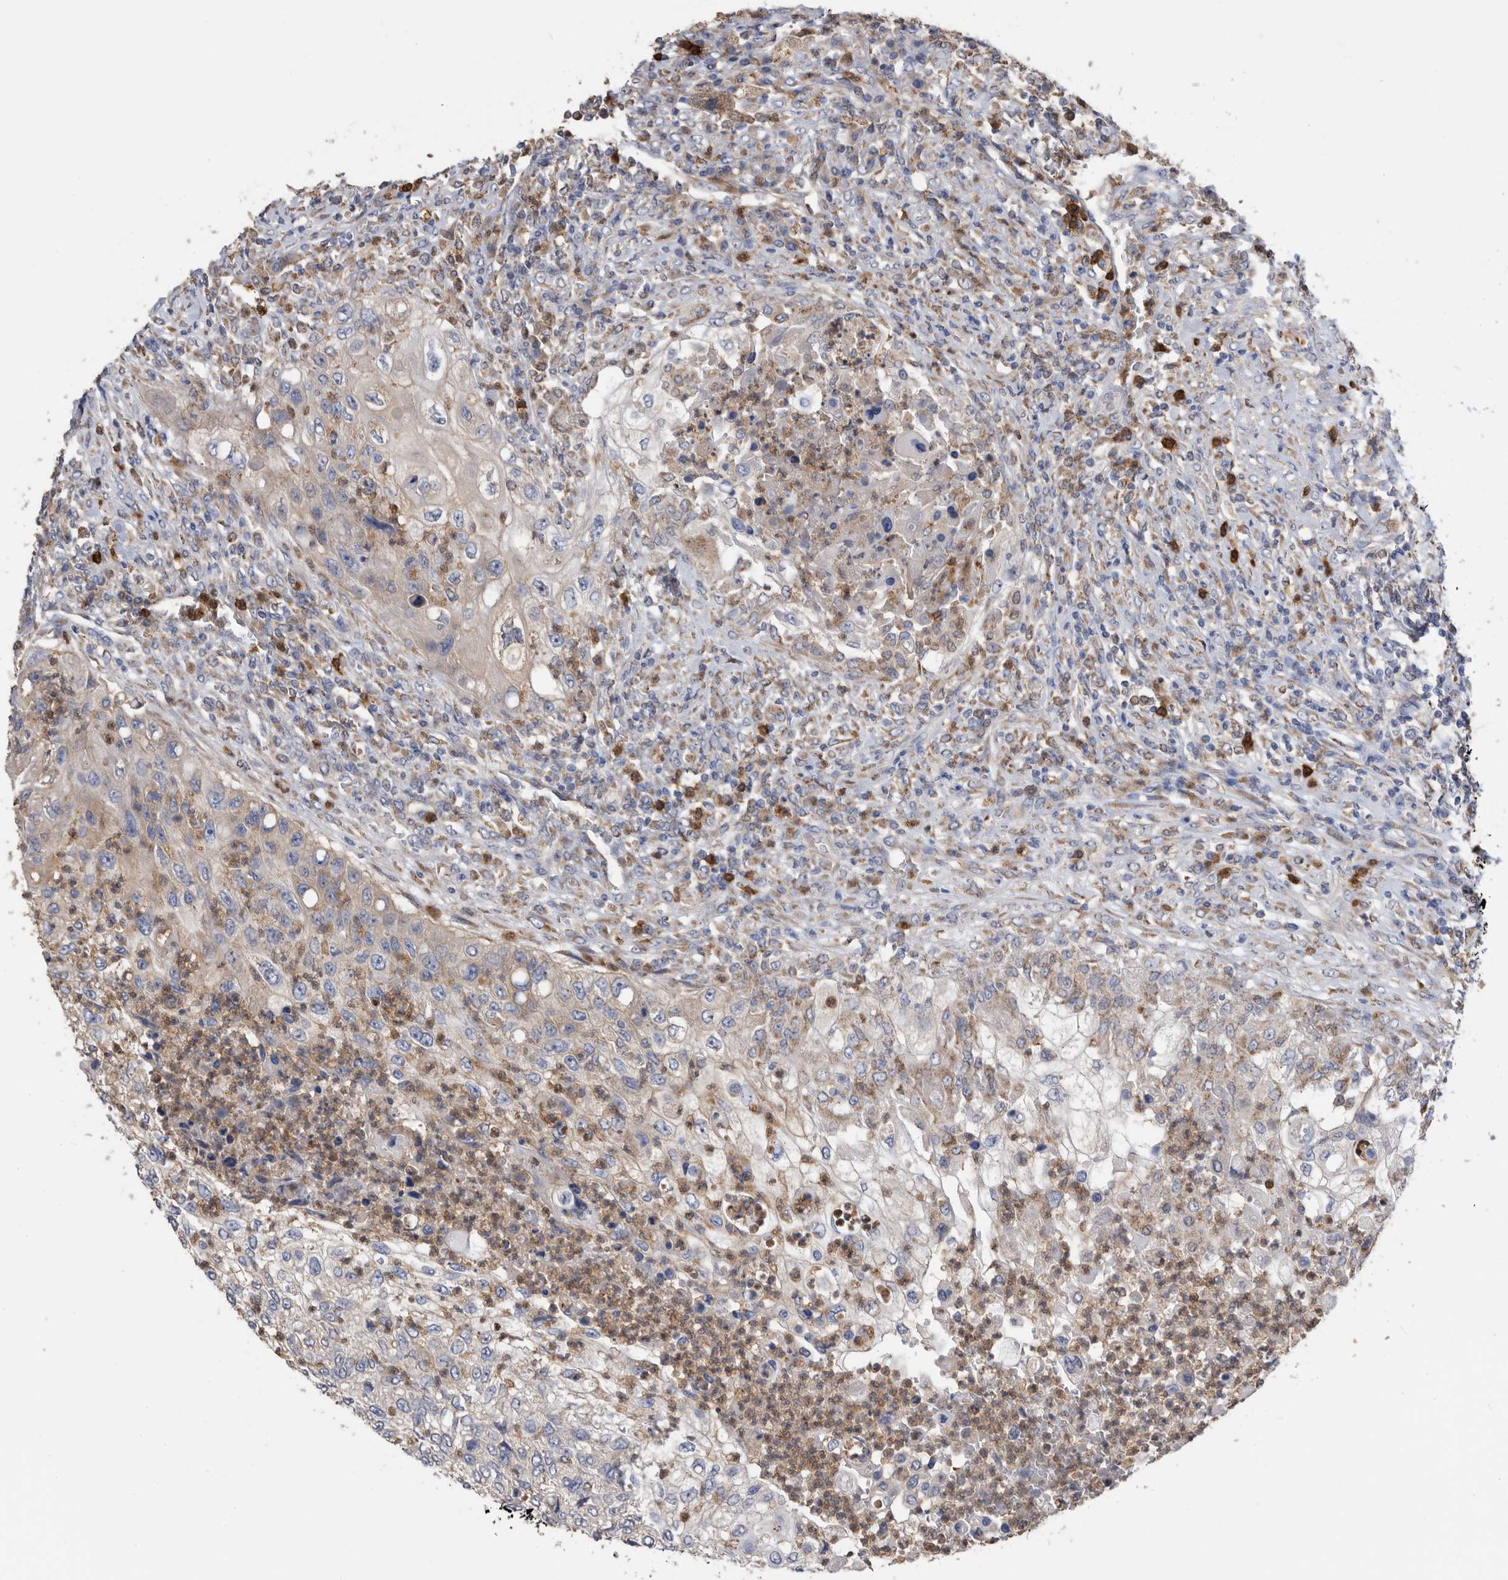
{"staining": {"intensity": "weak", "quantity": "<25%", "location": "cytoplasmic/membranous"}, "tissue": "urothelial cancer", "cell_type": "Tumor cells", "image_type": "cancer", "snomed": [{"axis": "morphology", "description": "Urothelial carcinoma, High grade"}, {"axis": "topography", "description": "Urinary bladder"}], "caption": "Immunohistochemistry (IHC) photomicrograph of neoplastic tissue: urothelial cancer stained with DAB (3,3'-diaminobenzidine) displays no significant protein expression in tumor cells.", "gene": "CRISPLD2", "patient": {"sex": "female", "age": 60}}